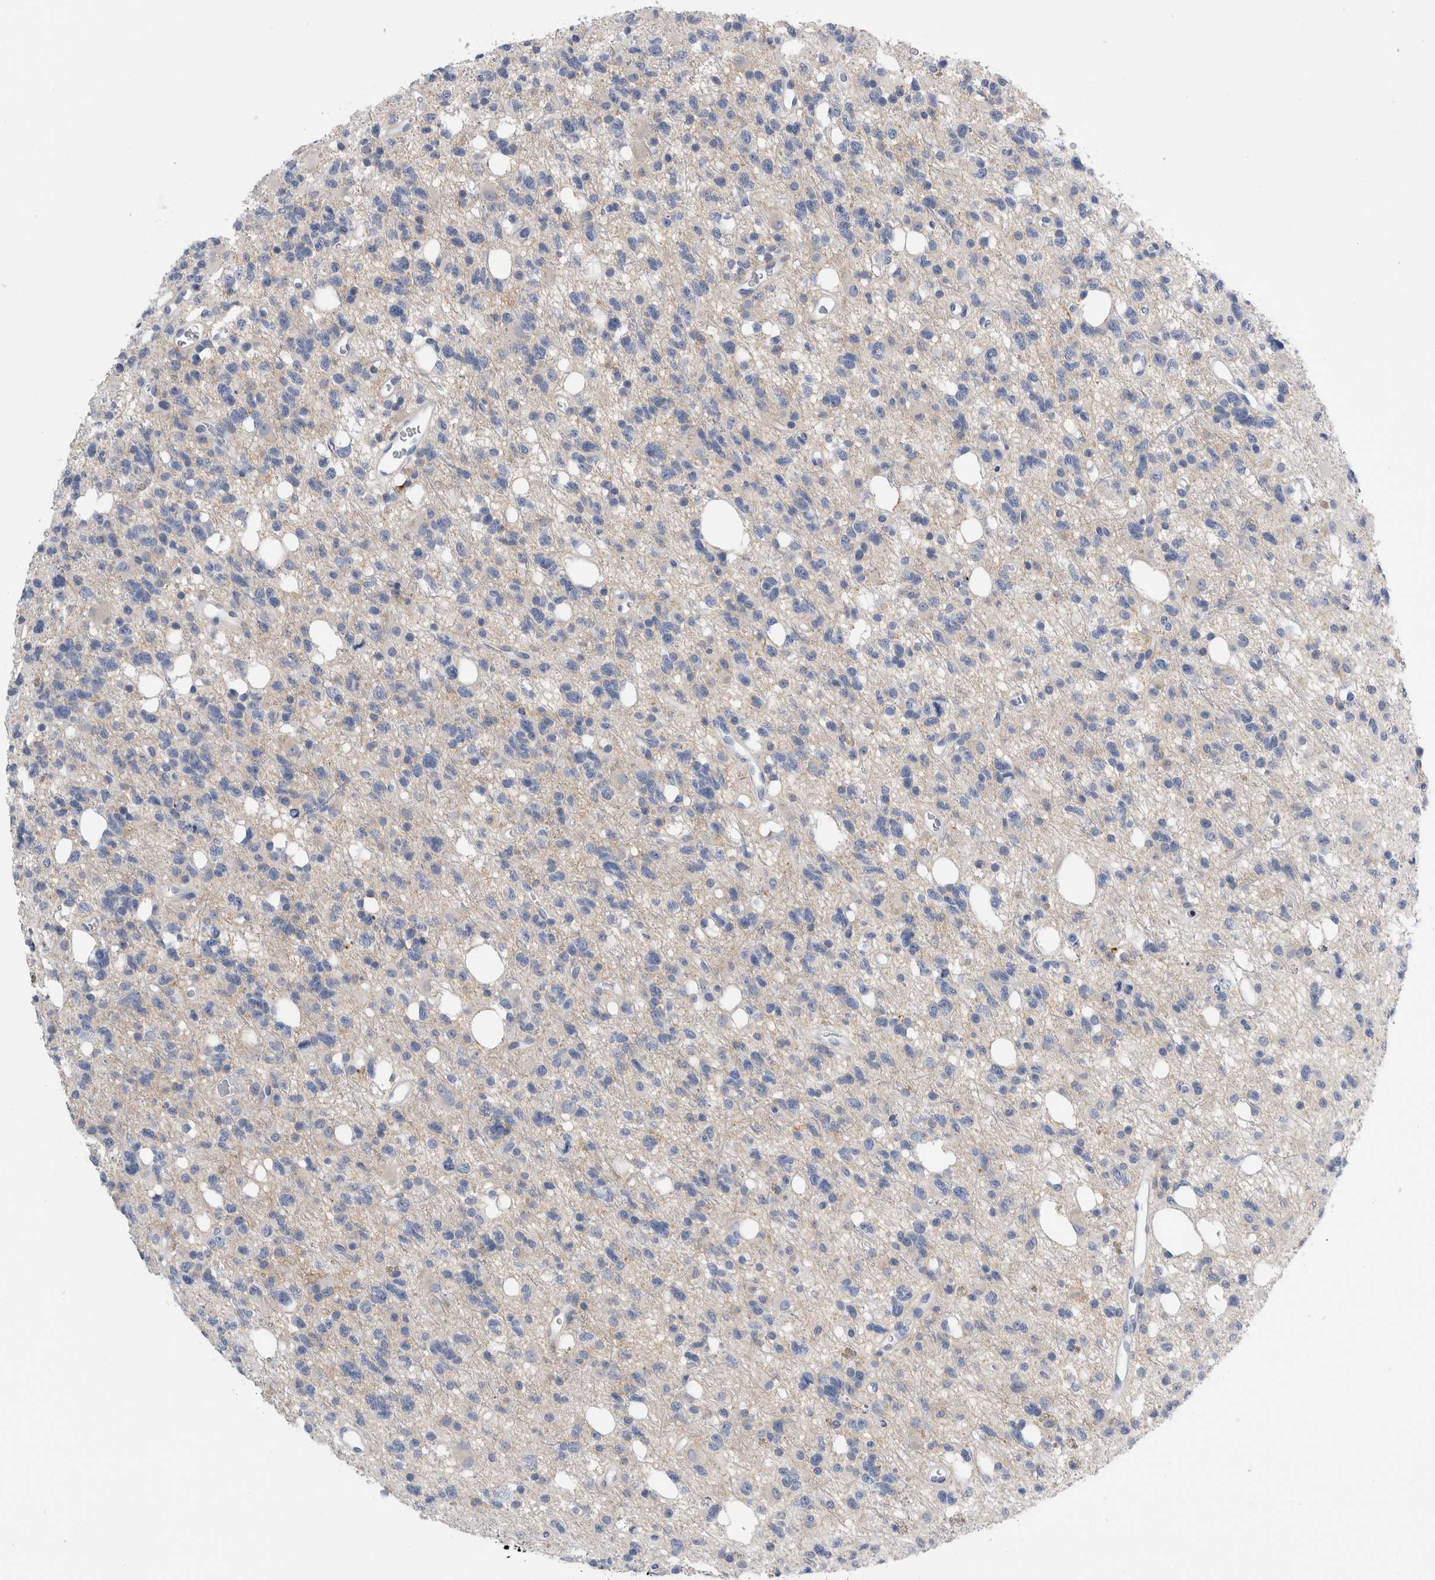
{"staining": {"intensity": "negative", "quantity": "none", "location": "none"}, "tissue": "glioma", "cell_type": "Tumor cells", "image_type": "cancer", "snomed": [{"axis": "morphology", "description": "Glioma, malignant, High grade"}, {"axis": "topography", "description": "Brain"}], "caption": "Immunohistochemistry (IHC) micrograph of human glioma stained for a protein (brown), which displays no expression in tumor cells. (Stains: DAB (3,3'-diaminobenzidine) immunohistochemistry (IHC) with hematoxylin counter stain, Microscopy: brightfield microscopy at high magnification).", "gene": "ANKFY1", "patient": {"sex": "female", "age": 62}}